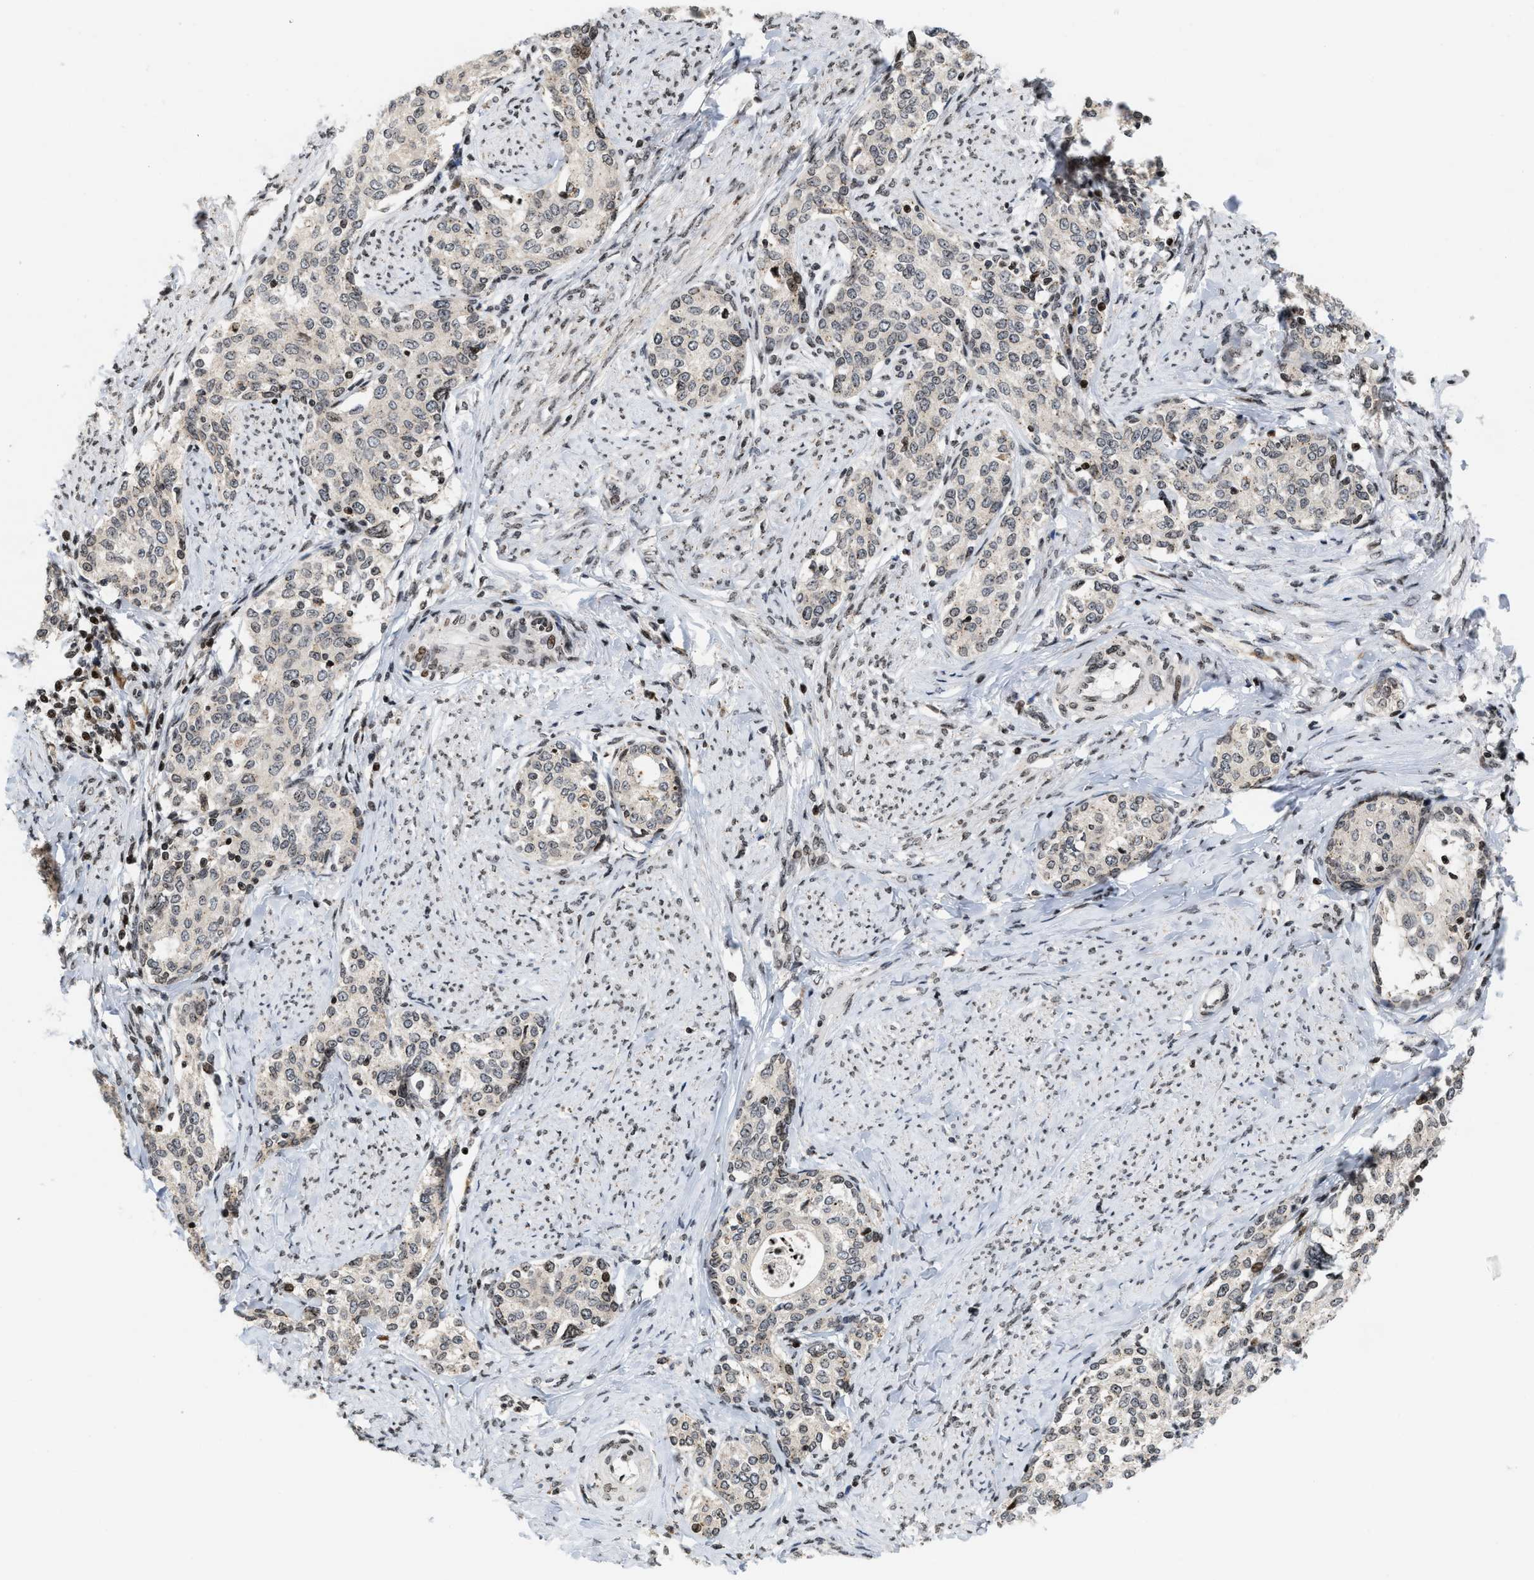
{"staining": {"intensity": "weak", "quantity": "<25%", "location": "nuclear"}, "tissue": "cervical cancer", "cell_type": "Tumor cells", "image_type": "cancer", "snomed": [{"axis": "morphology", "description": "Squamous cell carcinoma, NOS"}, {"axis": "morphology", "description": "Adenocarcinoma, NOS"}, {"axis": "topography", "description": "Cervix"}], "caption": "Tumor cells are negative for brown protein staining in cervical cancer.", "gene": "PDZD2", "patient": {"sex": "female", "age": 52}}